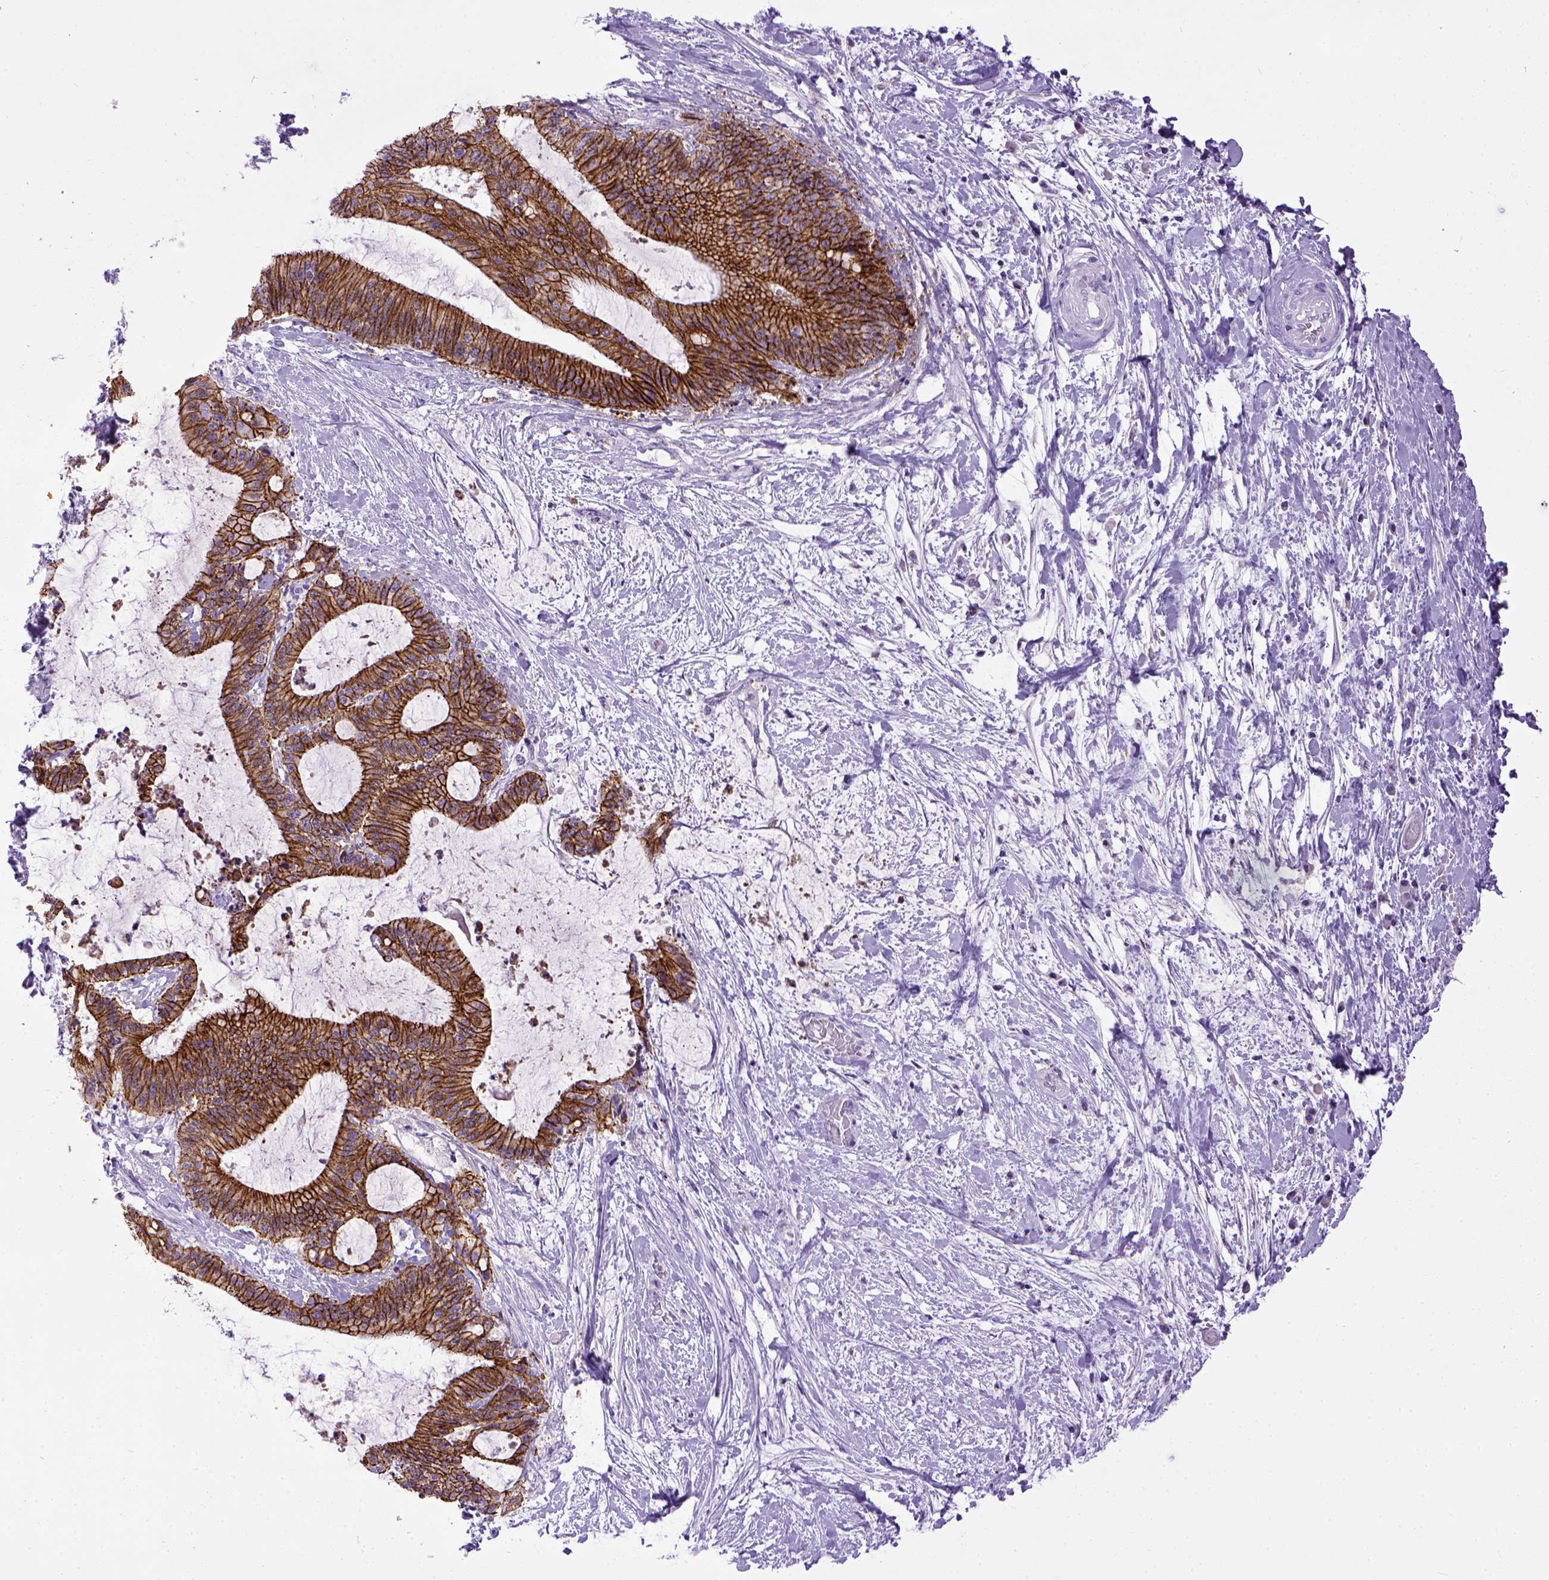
{"staining": {"intensity": "strong", "quantity": ">75%", "location": "cytoplasmic/membranous"}, "tissue": "liver cancer", "cell_type": "Tumor cells", "image_type": "cancer", "snomed": [{"axis": "morphology", "description": "Cholangiocarcinoma"}, {"axis": "topography", "description": "Liver"}], "caption": "Immunohistochemical staining of liver cancer exhibits strong cytoplasmic/membranous protein staining in approximately >75% of tumor cells.", "gene": "CDH1", "patient": {"sex": "female", "age": 73}}